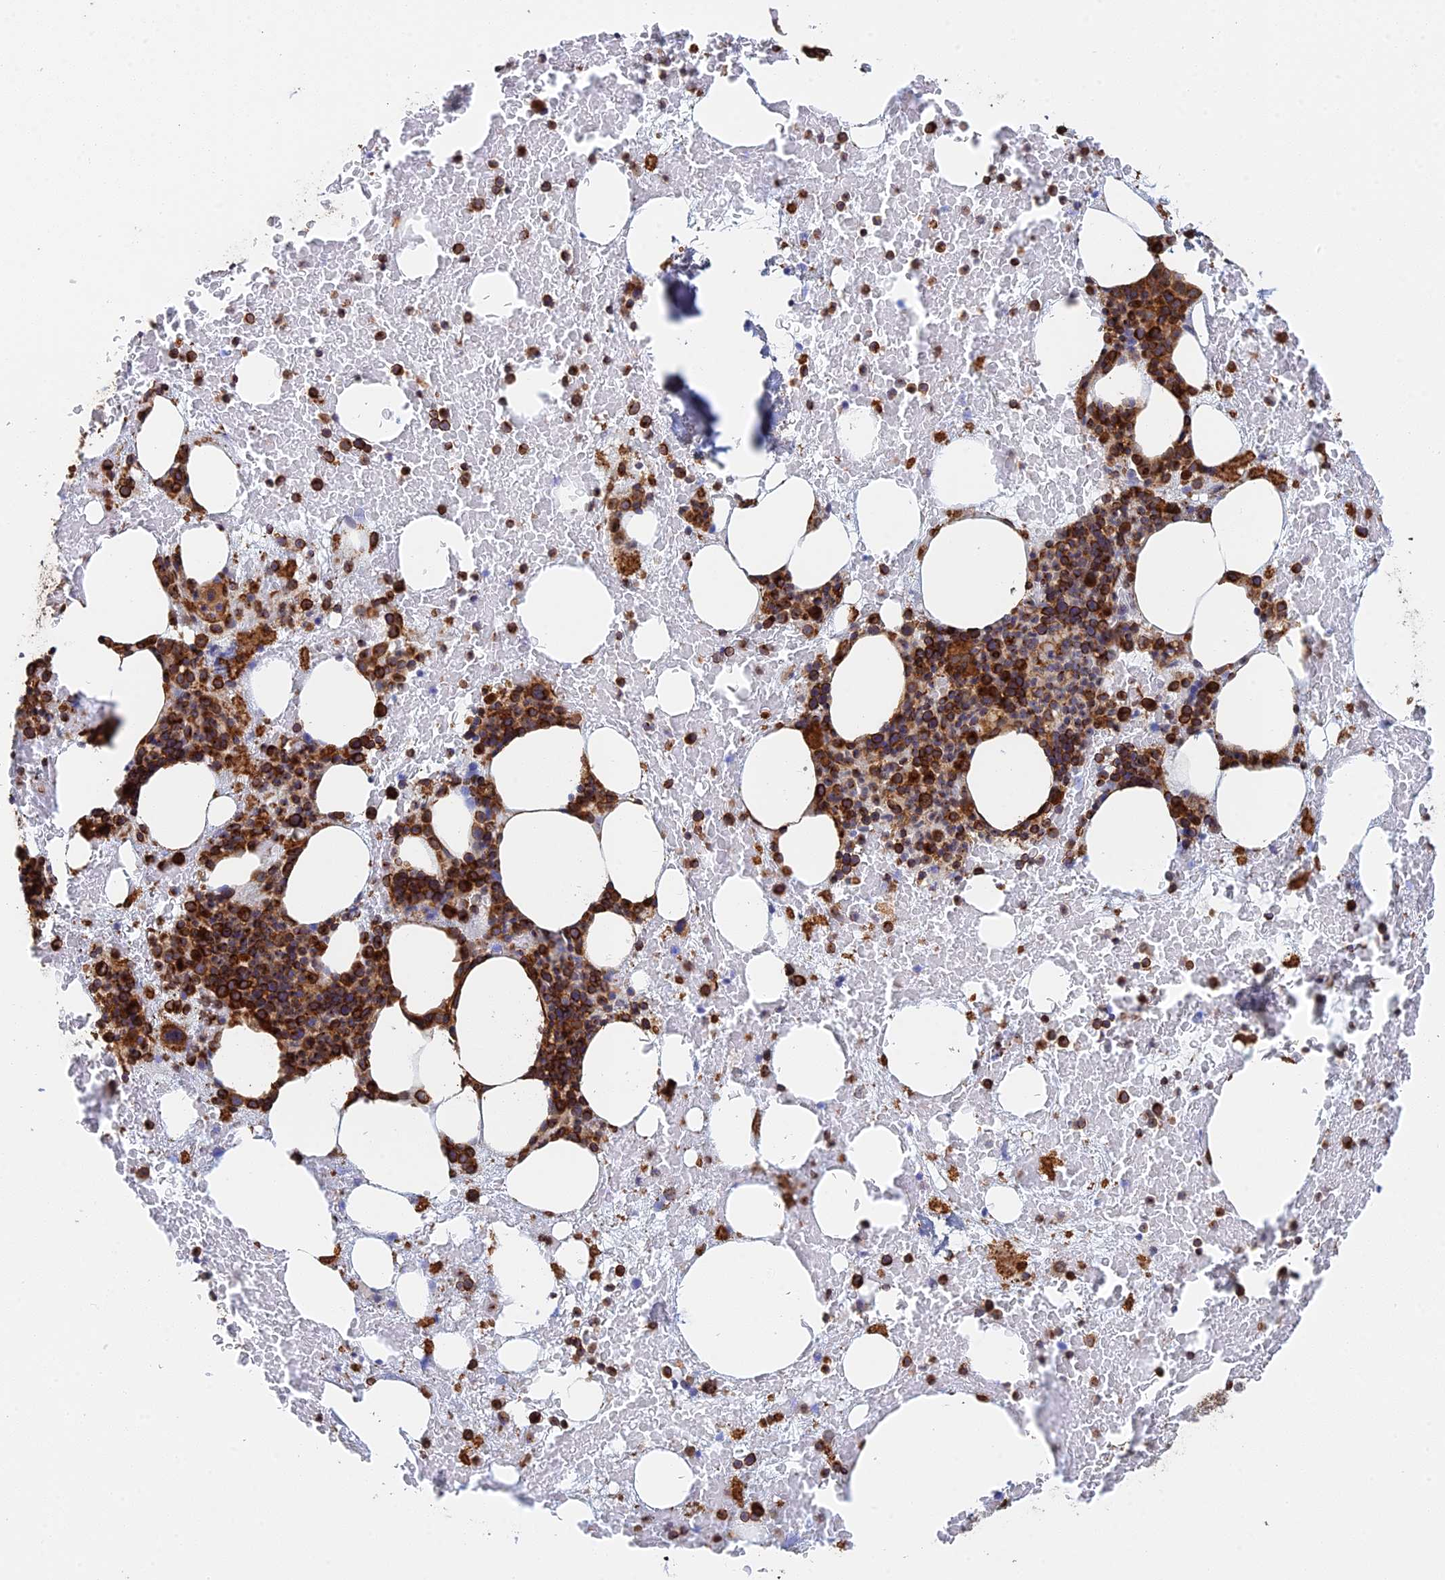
{"staining": {"intensity": "strong", "quantity": "25%-75%", "location": "cytoplasmic/membranous"}, "tissue": "bone marrow", "cell_type": "Hematopoietic cells", "image_type": "normal", "snomed": [{"axis": "morphology", "description": "Normal tissue, NOS"}, {"axis": "topography", "description": "Bone marrow"}], "caption": "Bone marrow stained with DAB IHC reveals high levels of strong cytoplasmic/membranous positivity in approximately 25%-75% of hematopoietic cells. (Brightfield microscopy of DAB IHC at high magnification).", "gene": "WBP11", "patient": {"sex": "male", "age": 72}}